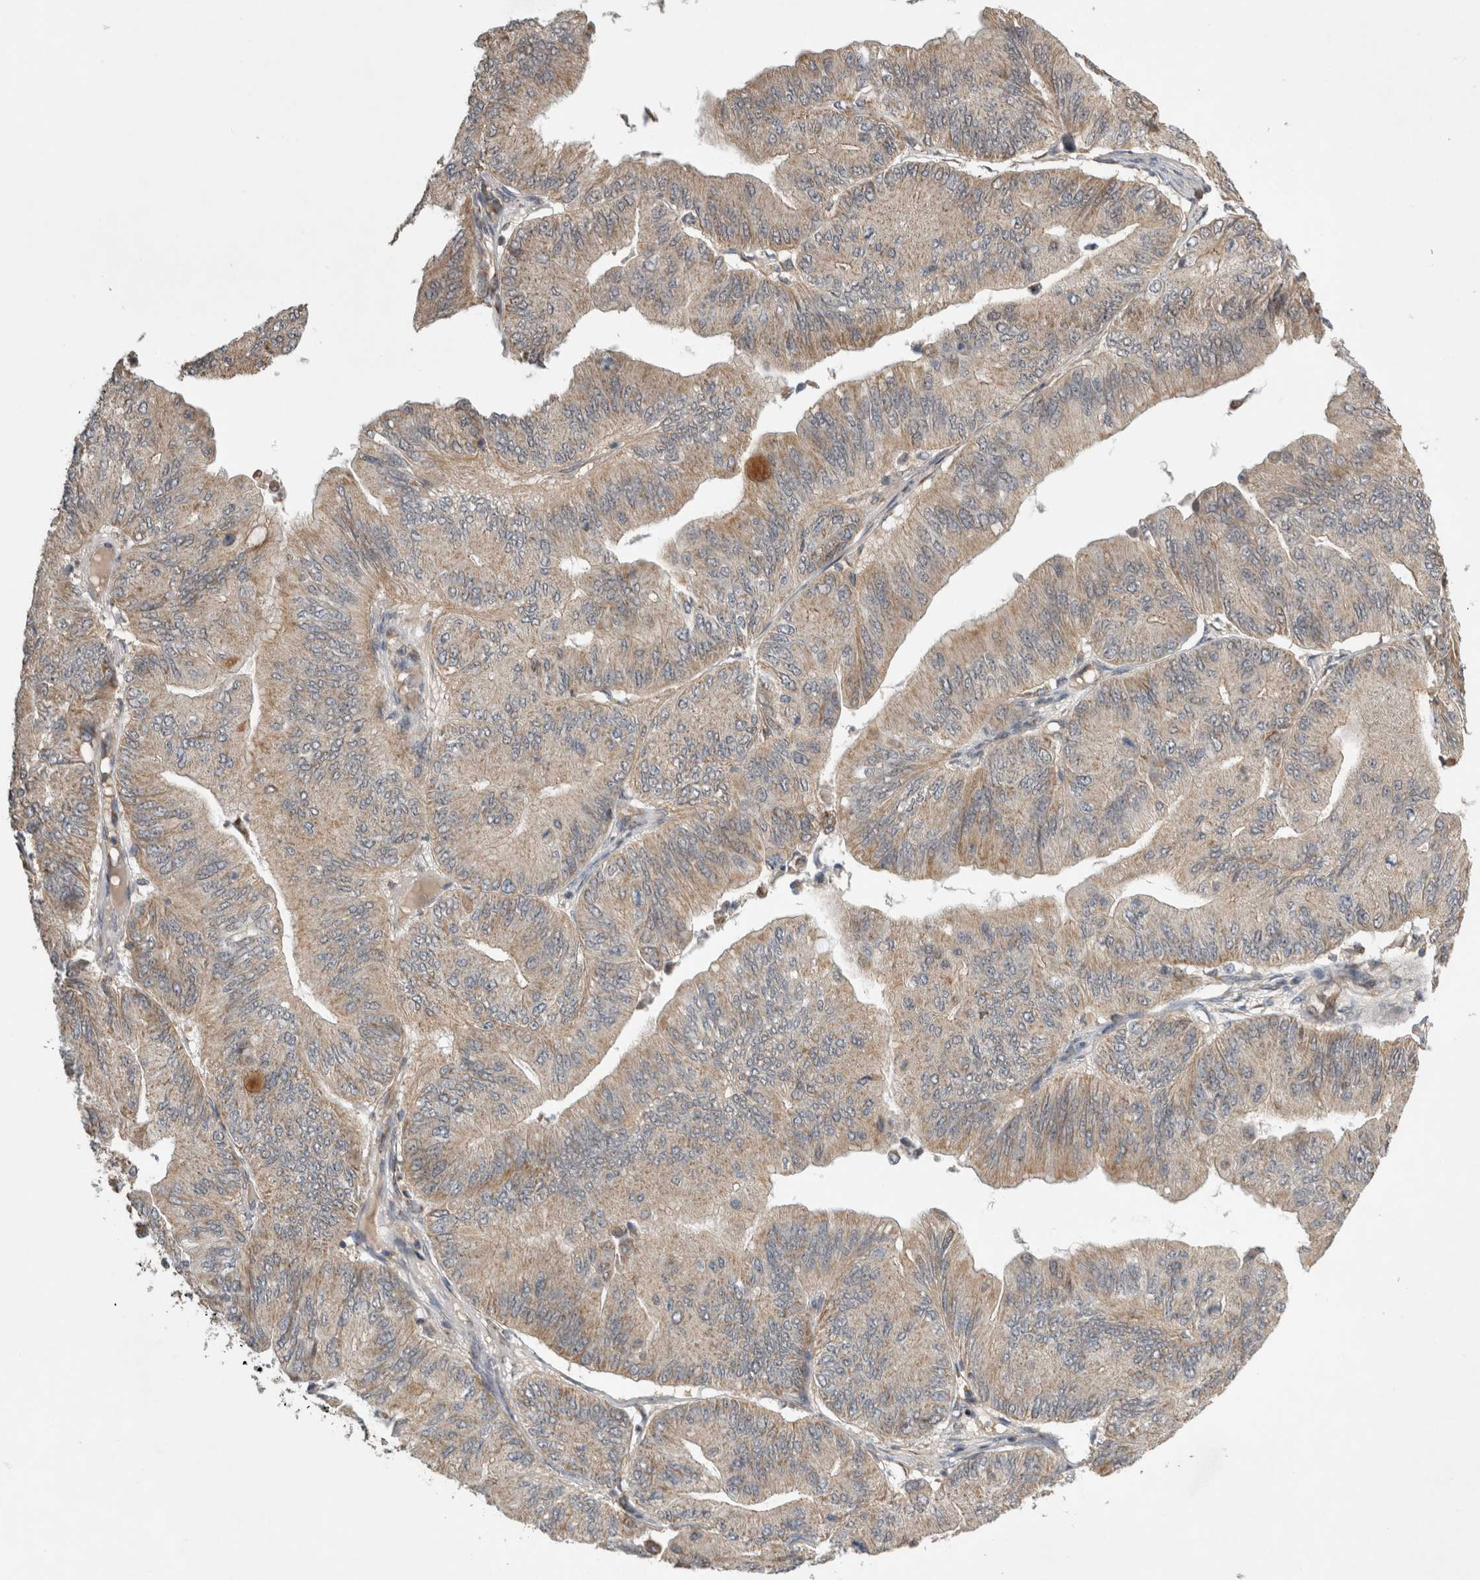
{"staining": {"intensity": "weak", "quantity": ">75%", "location": "cytoplasmic/membranous"}, "tissue": "ovarian cancer", "cell_type": "Tumor cells", "image_type": "cancer", "snomed": [{"axis": "morphology", "description": "Cystadenocarcinoma, mucinous, NOS"}, {"axis": "topography", "description": "Ovary"}], "caption": "IHC (DAB (3,3'-diaminobenzidine)) staining of ovarian cancer (mucinous cystadenocarcinoma) displays weak cytoplasmic/membranous protein expression in about >75% of tumor cells.", "gene": "KCNIP1", "patient": {"sex": "female", "age": 61}}